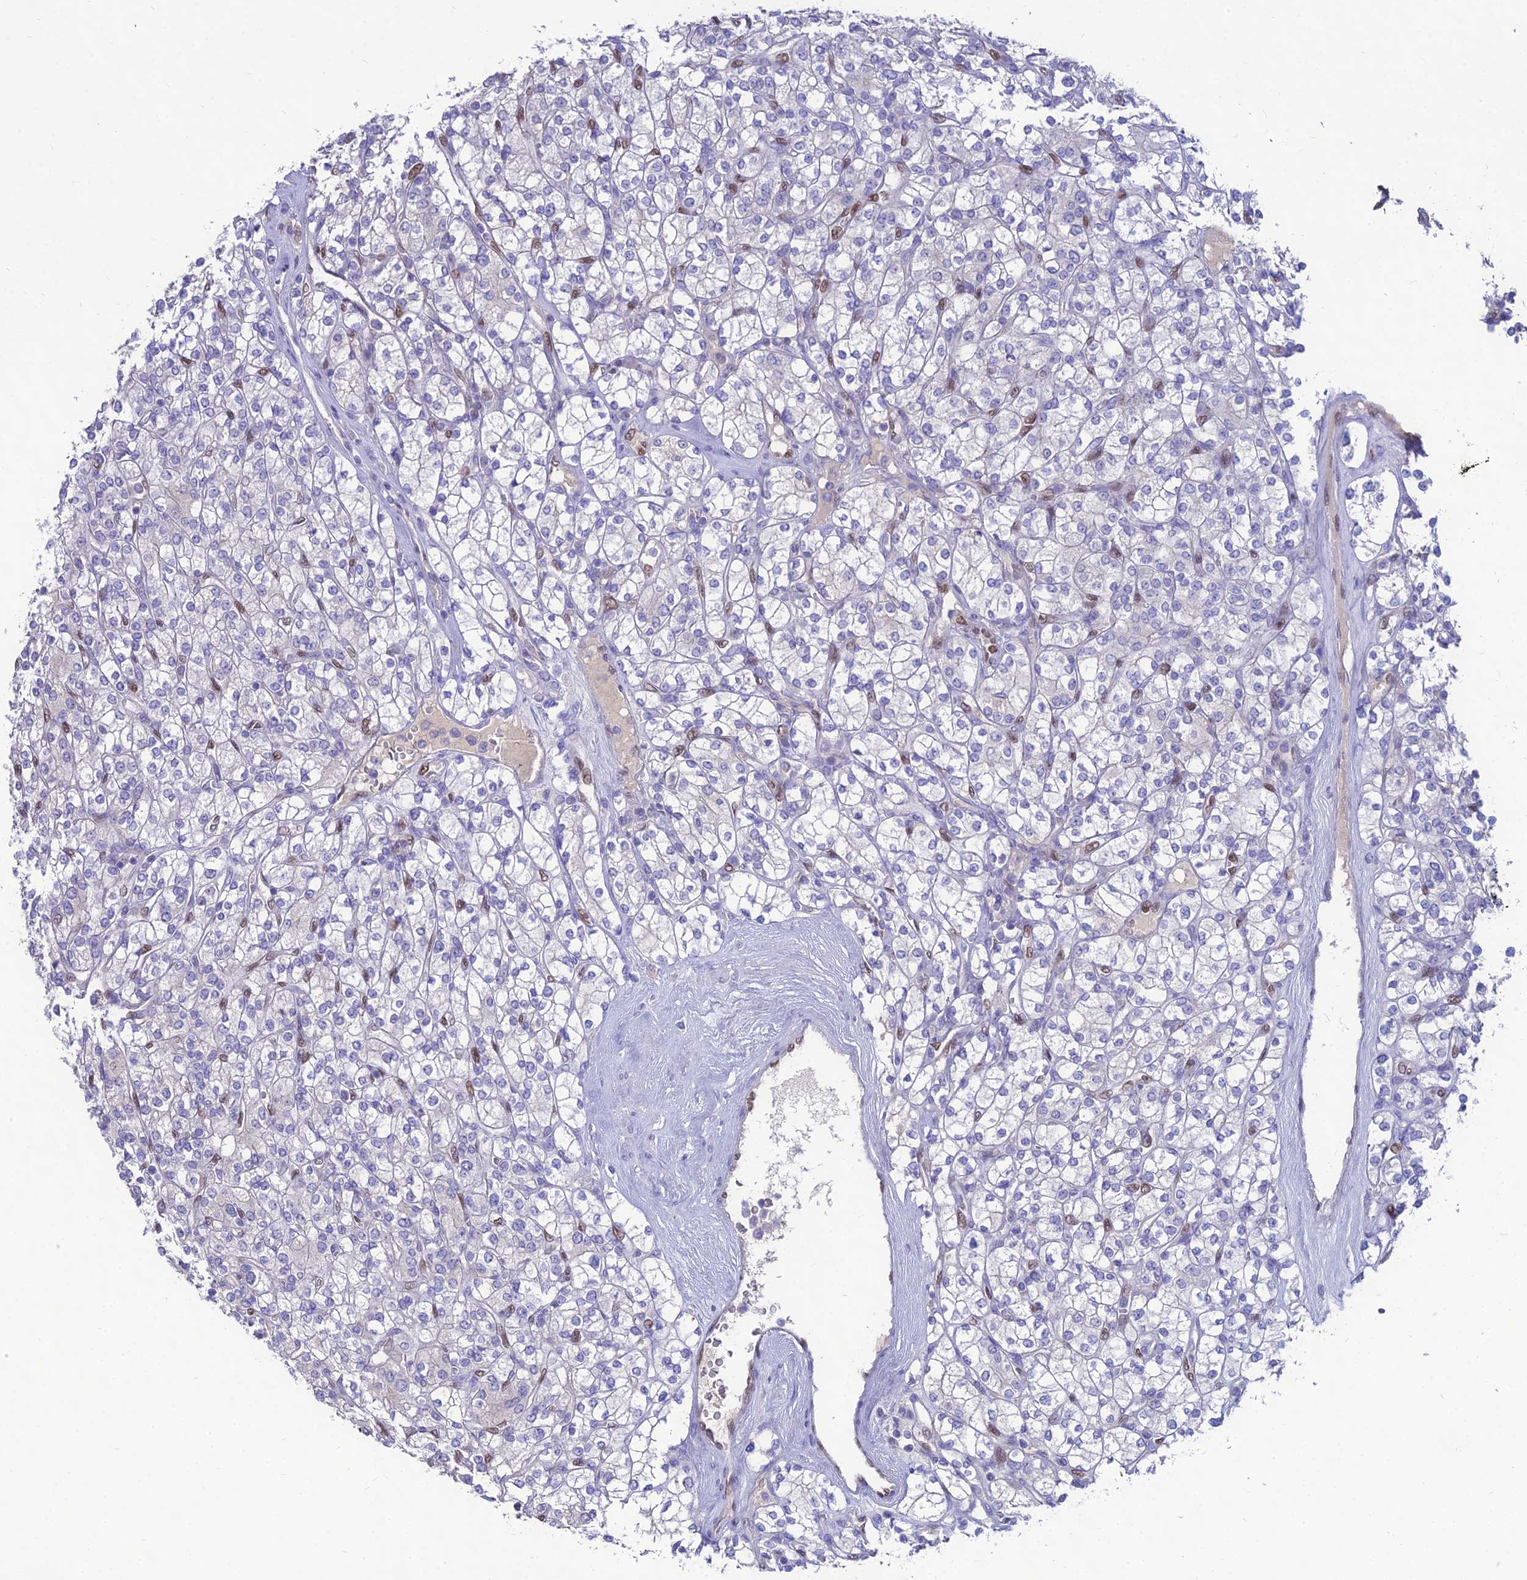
{"staining": {"intensity": "negative", "quantity": "none", "location": "none"}, "tissue": "renal cancer", "cell_type": "Tumor cells", "image_type": "cancer", "snomed": [{"axis": "morphology", "description": "Adenocarcinoma, NOS"}, {"axis": "topography", "description": "Kidney"}], "caption": "Tumor cells are negative for brown protein staining in renal adenocarcinoma.", "gene": "NOVA2", "patient": {"sex": "male", "age": 77}}